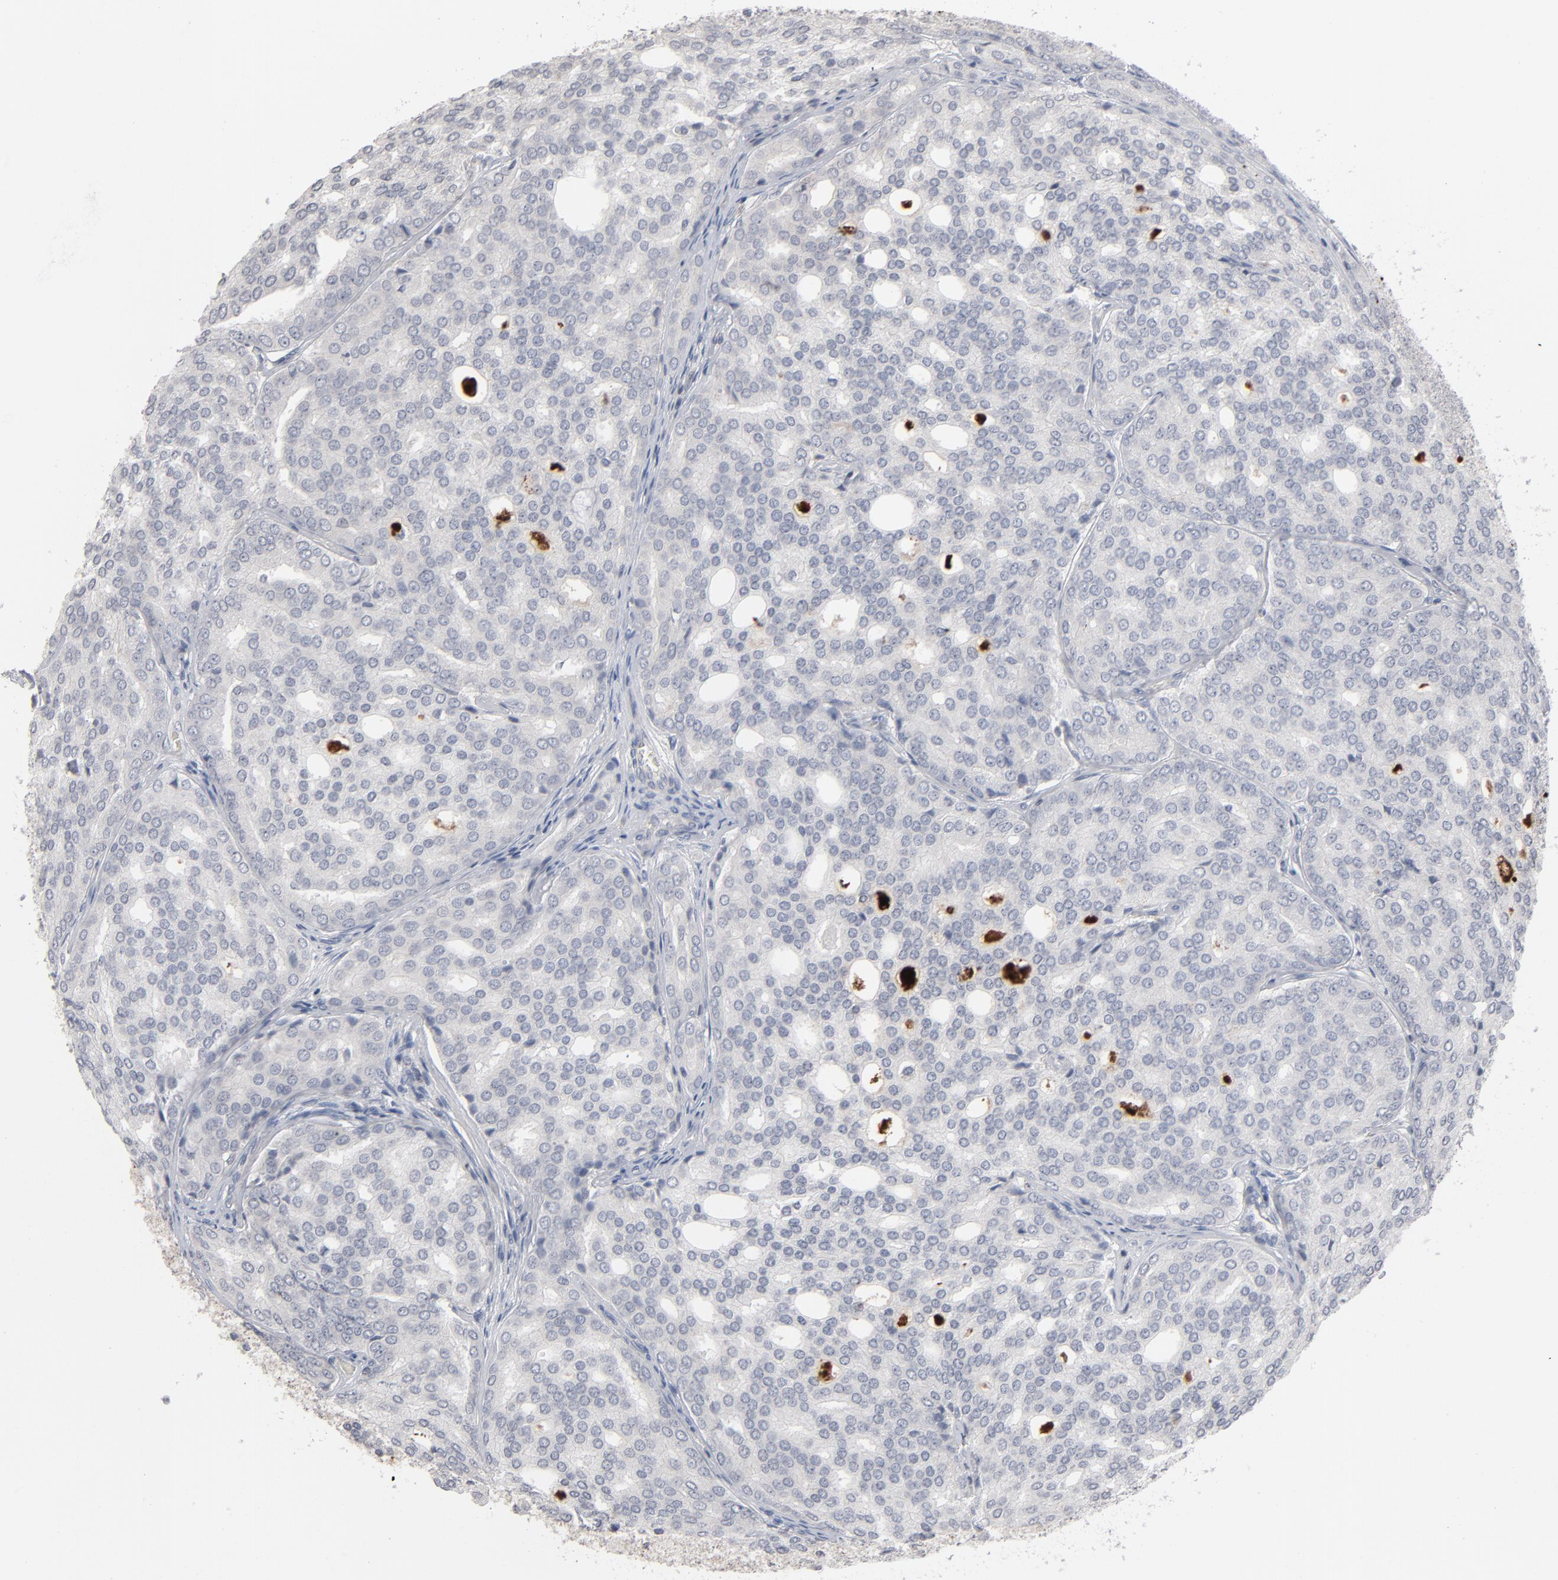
{"staining": {"intensity": "negative", "quantity": "none", "location": "none"}, "tissue": "prostate cancer", "cell_type": "Tumor cells", "image_type": "cancer", "snomed": [{"axis": "morphology", "description": "Adenocarcinoma, High grade"}, {"axis": "topography", "description": "Prostate"}], "caption": "Tumor cells show no significant expression in adenocarcinoma (high-grade) (prostate).", "gene": "STAT4", "patient": {"sex": "male", "age": 64}}